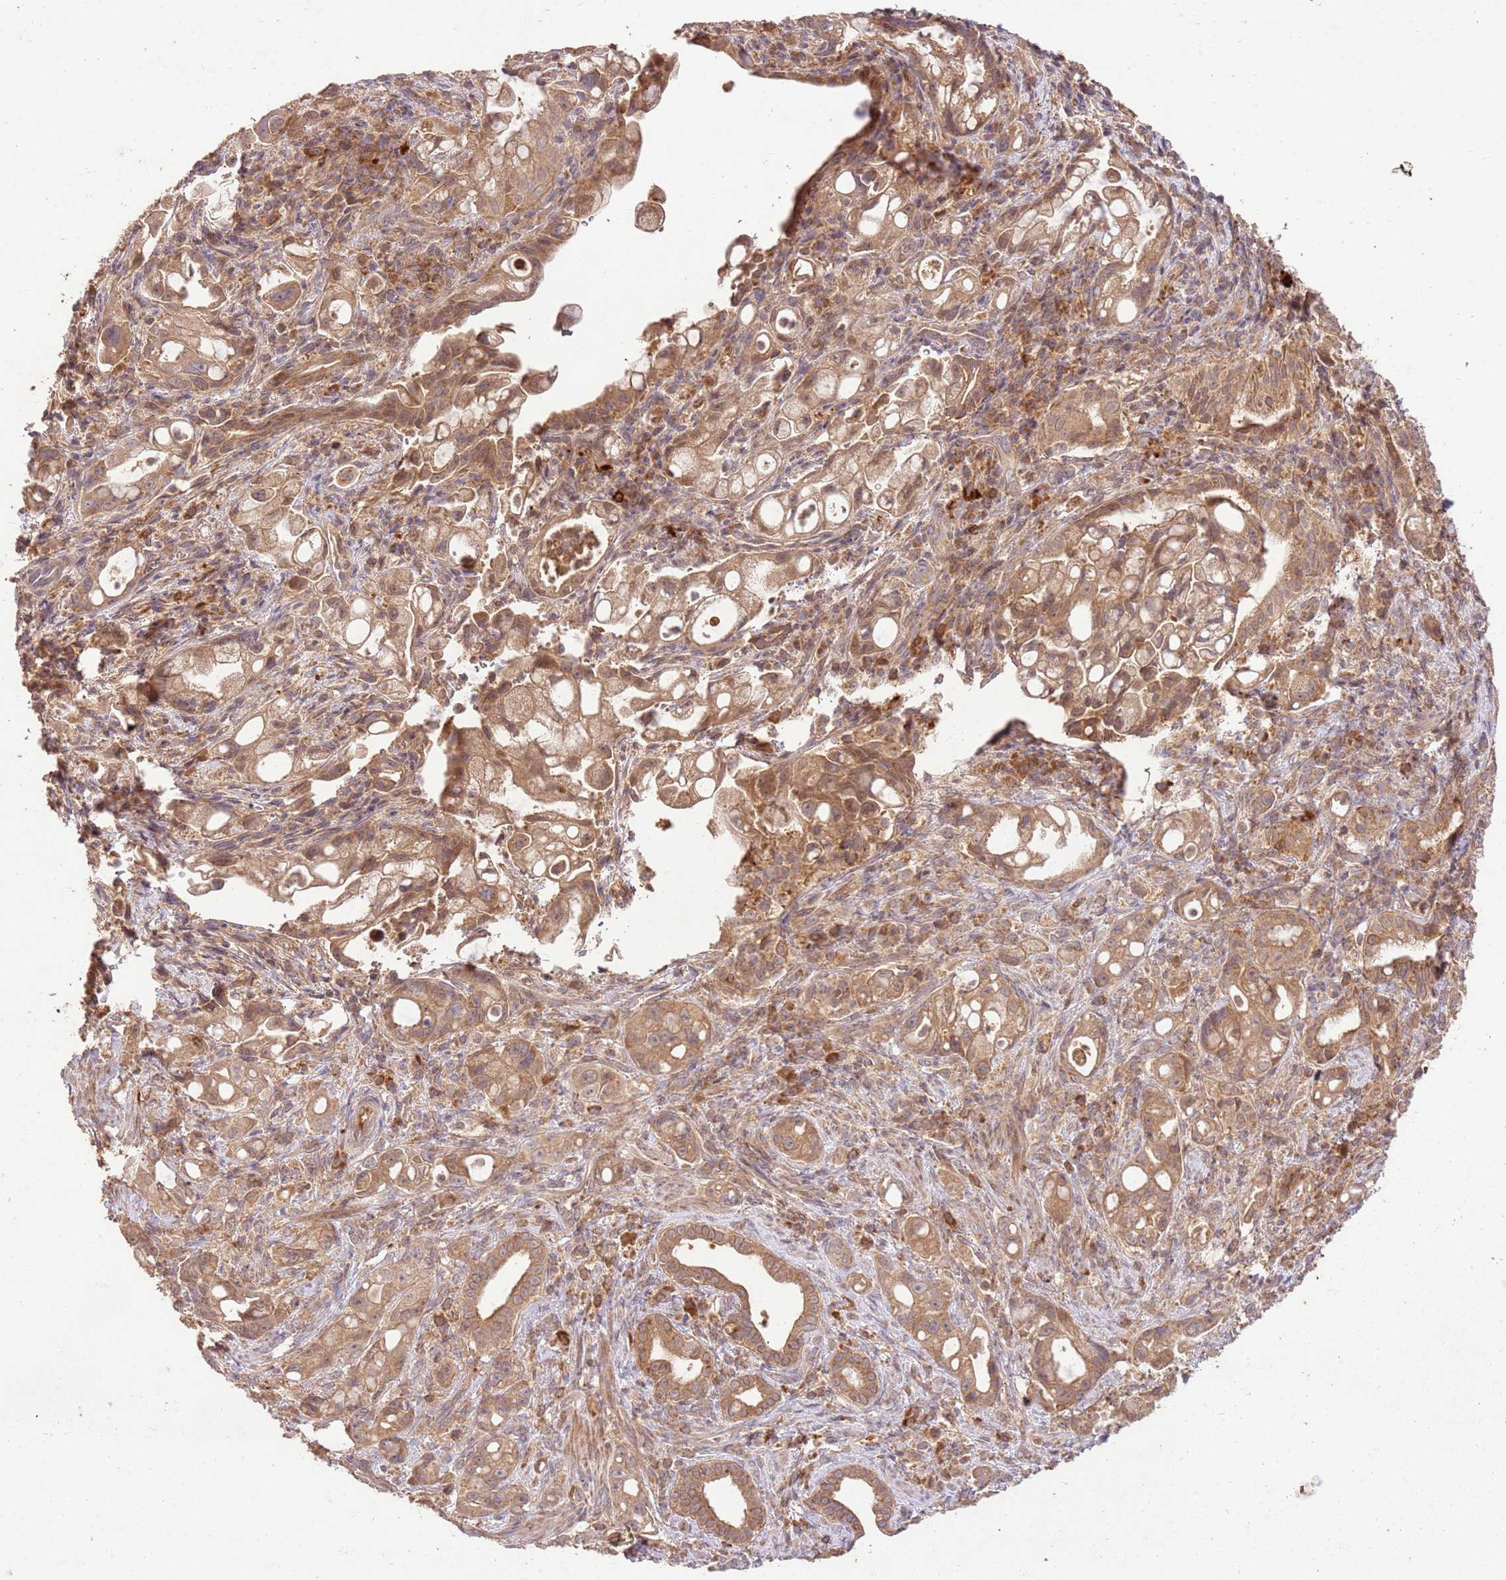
{"staining": {"intensity": "moderate", "quantity": ">75%", "location": "cytoplasmic/membranous"}, "tissue": "pancreatic cancer", "cell_type": "Tumor cells", "image_type": "cancer", "snomed": [{"axis": "morphology", "description": "Adenocarcinoma, NOS"}, {"axis": "topography", "description": "Pancreas"}], "caption": "An immunohistochemistry (IHC) image of tumor tissue is shown. Protein staining in brown highlights moderate cytoplasmic/membranous positivity in adenocarcinoma (pancreatic) within tumor cells.", "gene": "LRRC28", "patient": {"sex": "male", "age": 68}}